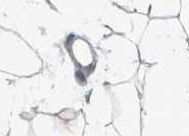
{"staining": {"intensity": "negative", "quantity": "none", "location": "none"}, "tissue": "breast", "cell_type": "Adipocytes", "image_type": "normal", "snomed": [{"axis": "morphology", "description": "Normal tissue, NOS"}, {"axis": "topography", "description": "Breast"}], "caption": "Breast was stained to show a protein in brown. There is no significant staining in adipocytes. (DAB (3,3'-diaminobenzidine) immunohistochemistry (IHC) visualized using brightfield microscopy, high magnification).", "gene": "TRIT1", "patient": {"sex": "female", "age": 23}}